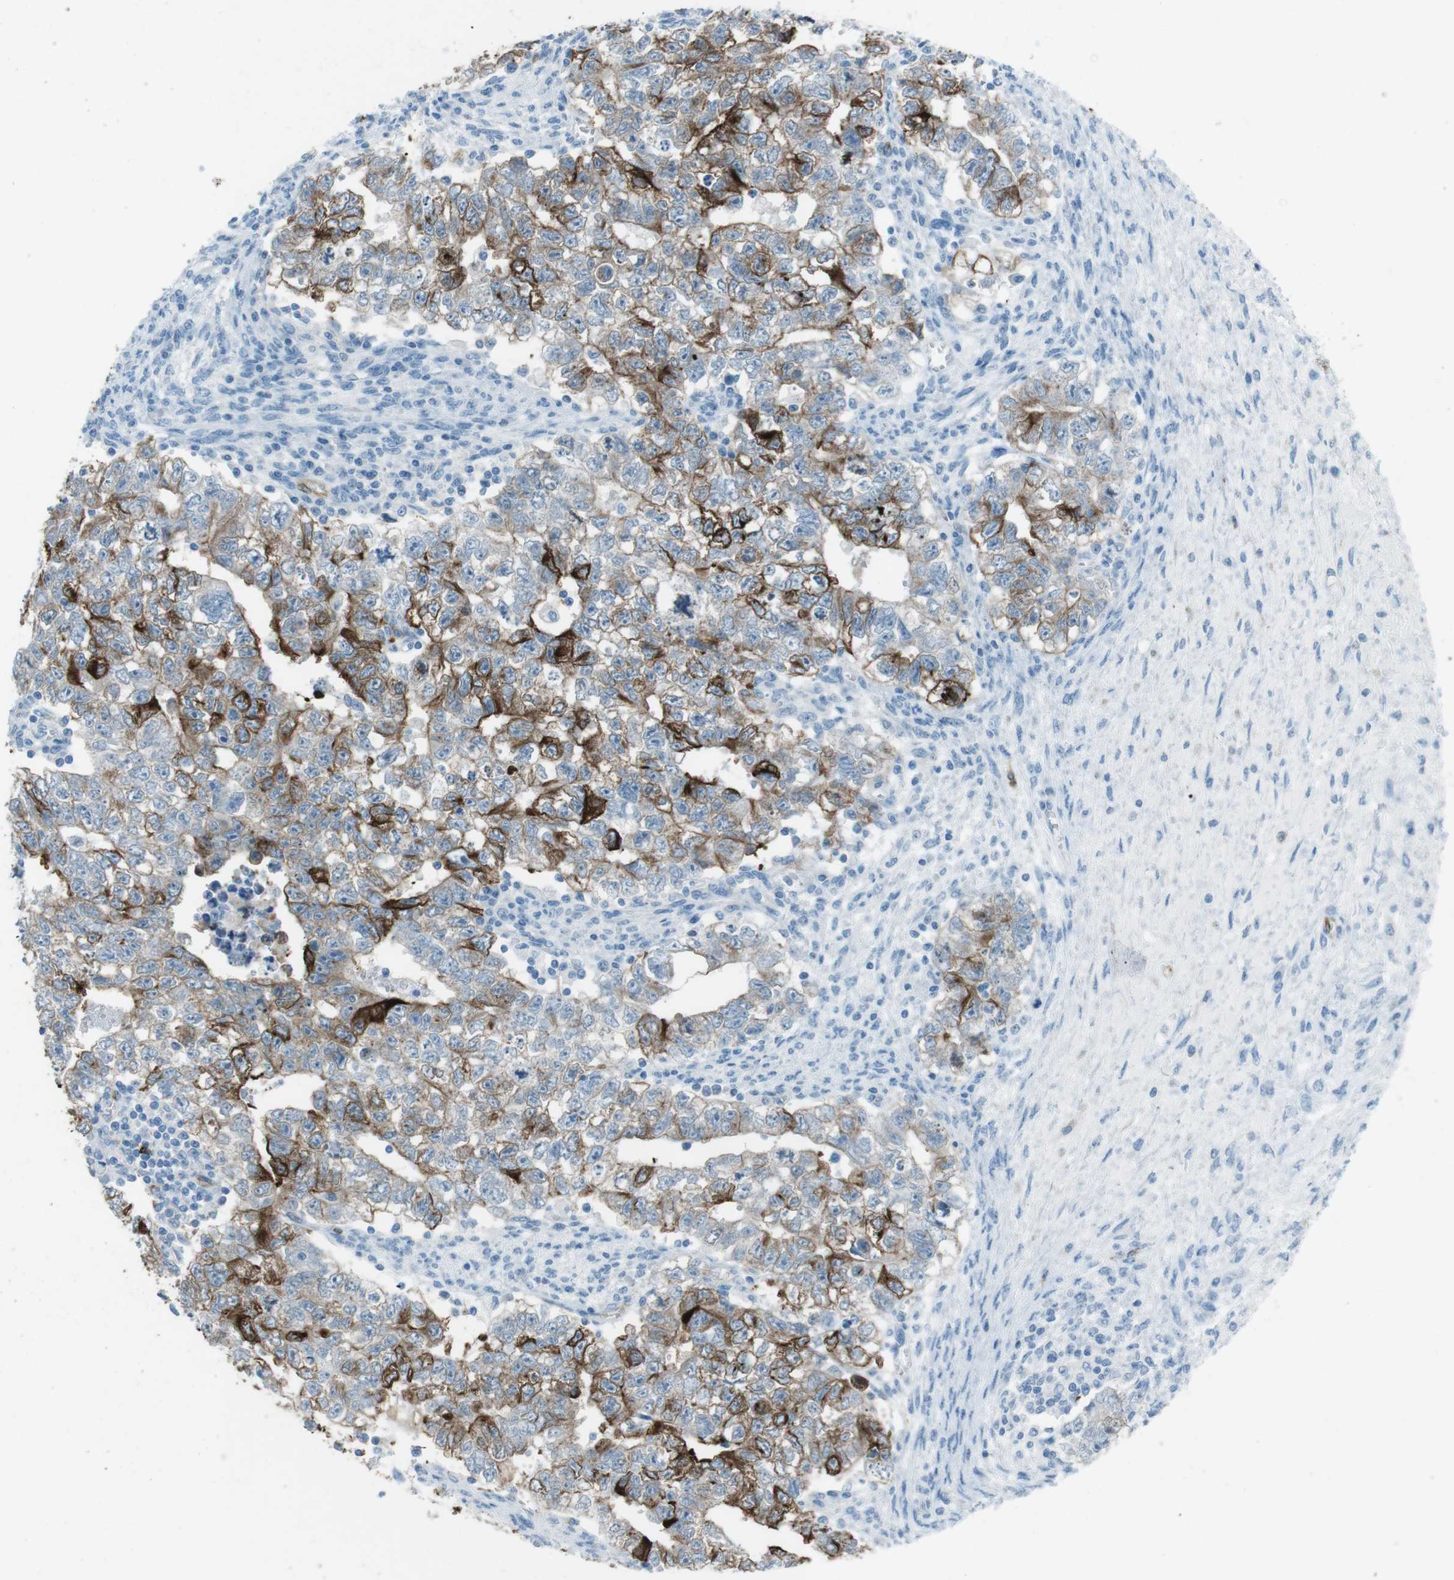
{"staining": {"intensity": "moderate", "quantity": "25%-75%", "location": "cytoplasmic/membranous"}, "tissue": "testis cancer", "cell_type": "Tumor cells", "image_type": "cancer", "snomed": [{"axis": "morphology", "description": "Seminoma, NOS"}, {"axis": "morphology", "description": "Carcinoma, Embryonal, NOS"}, {"axis": "topography", "description": "Testis"}], "caption": "Immunohistochemical staining of seminoma (testis) displays medium levels of moderate cytoplasmic/membranous protein staining in approximately 25%-75% of tumor cells.", "gene": "TUBB2A", "patient": {"sex": "male", "age": 38}}